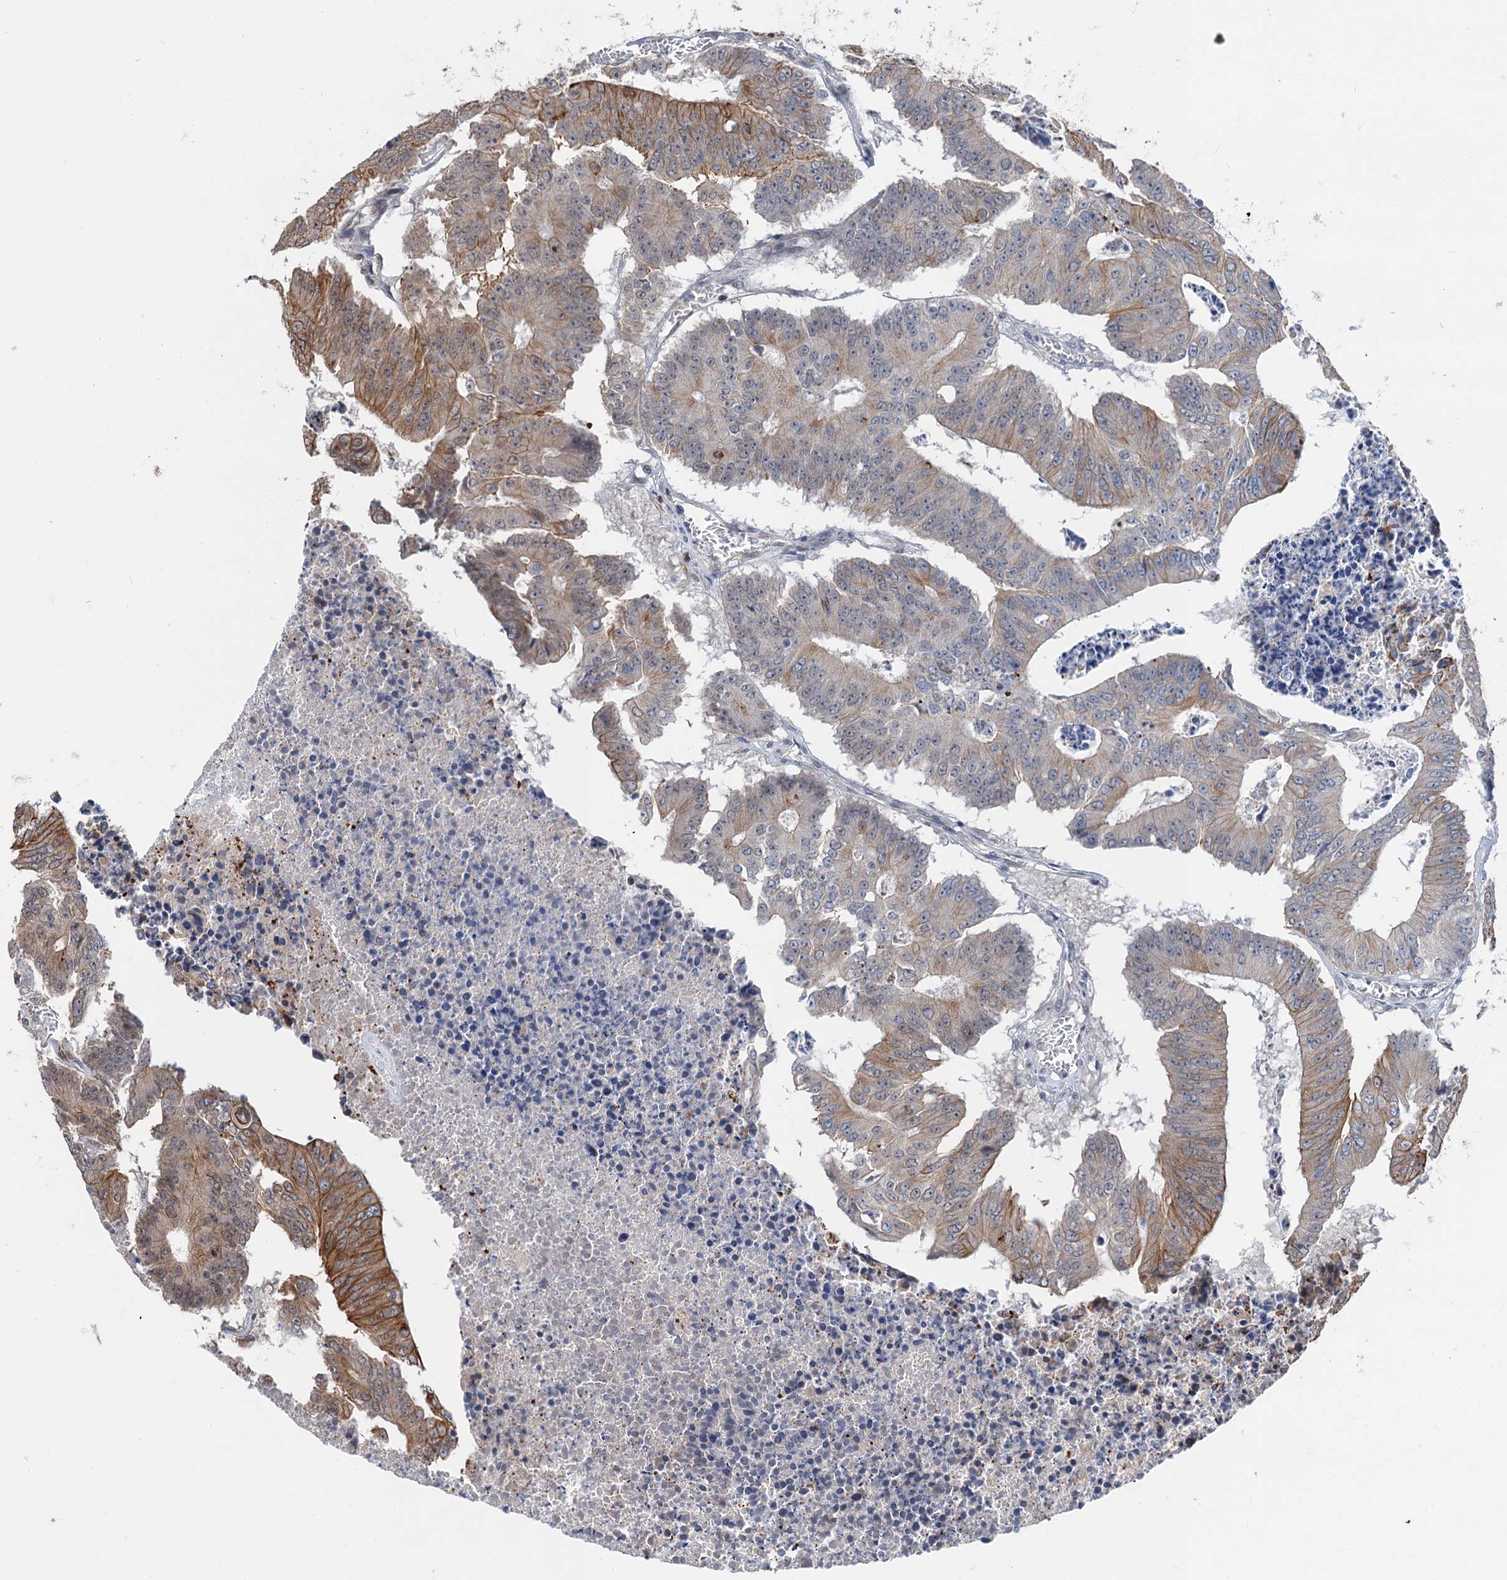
{"staining": {"intensity": "moderate", "quantity": "<25%", "location": "cytoplasmic/membranous"}, "tissue": "colorectal cancer", "cell_type": "Tumor cells", "image_type": "cancer", "snomed": [{"axis": "morphology", "description": "Adenocarcinoma, NOS"}, {"axis": "topography", "description": "Colon"}], "caption": "Human adenocarcinoma (colorectal) stained for a protein (brown) shows moderate cytoplasmic/membranous positive expression in approximately <25% of tumor cells.", "gene": "TTC31", "patient": {"sex": "male", "age": 87}}